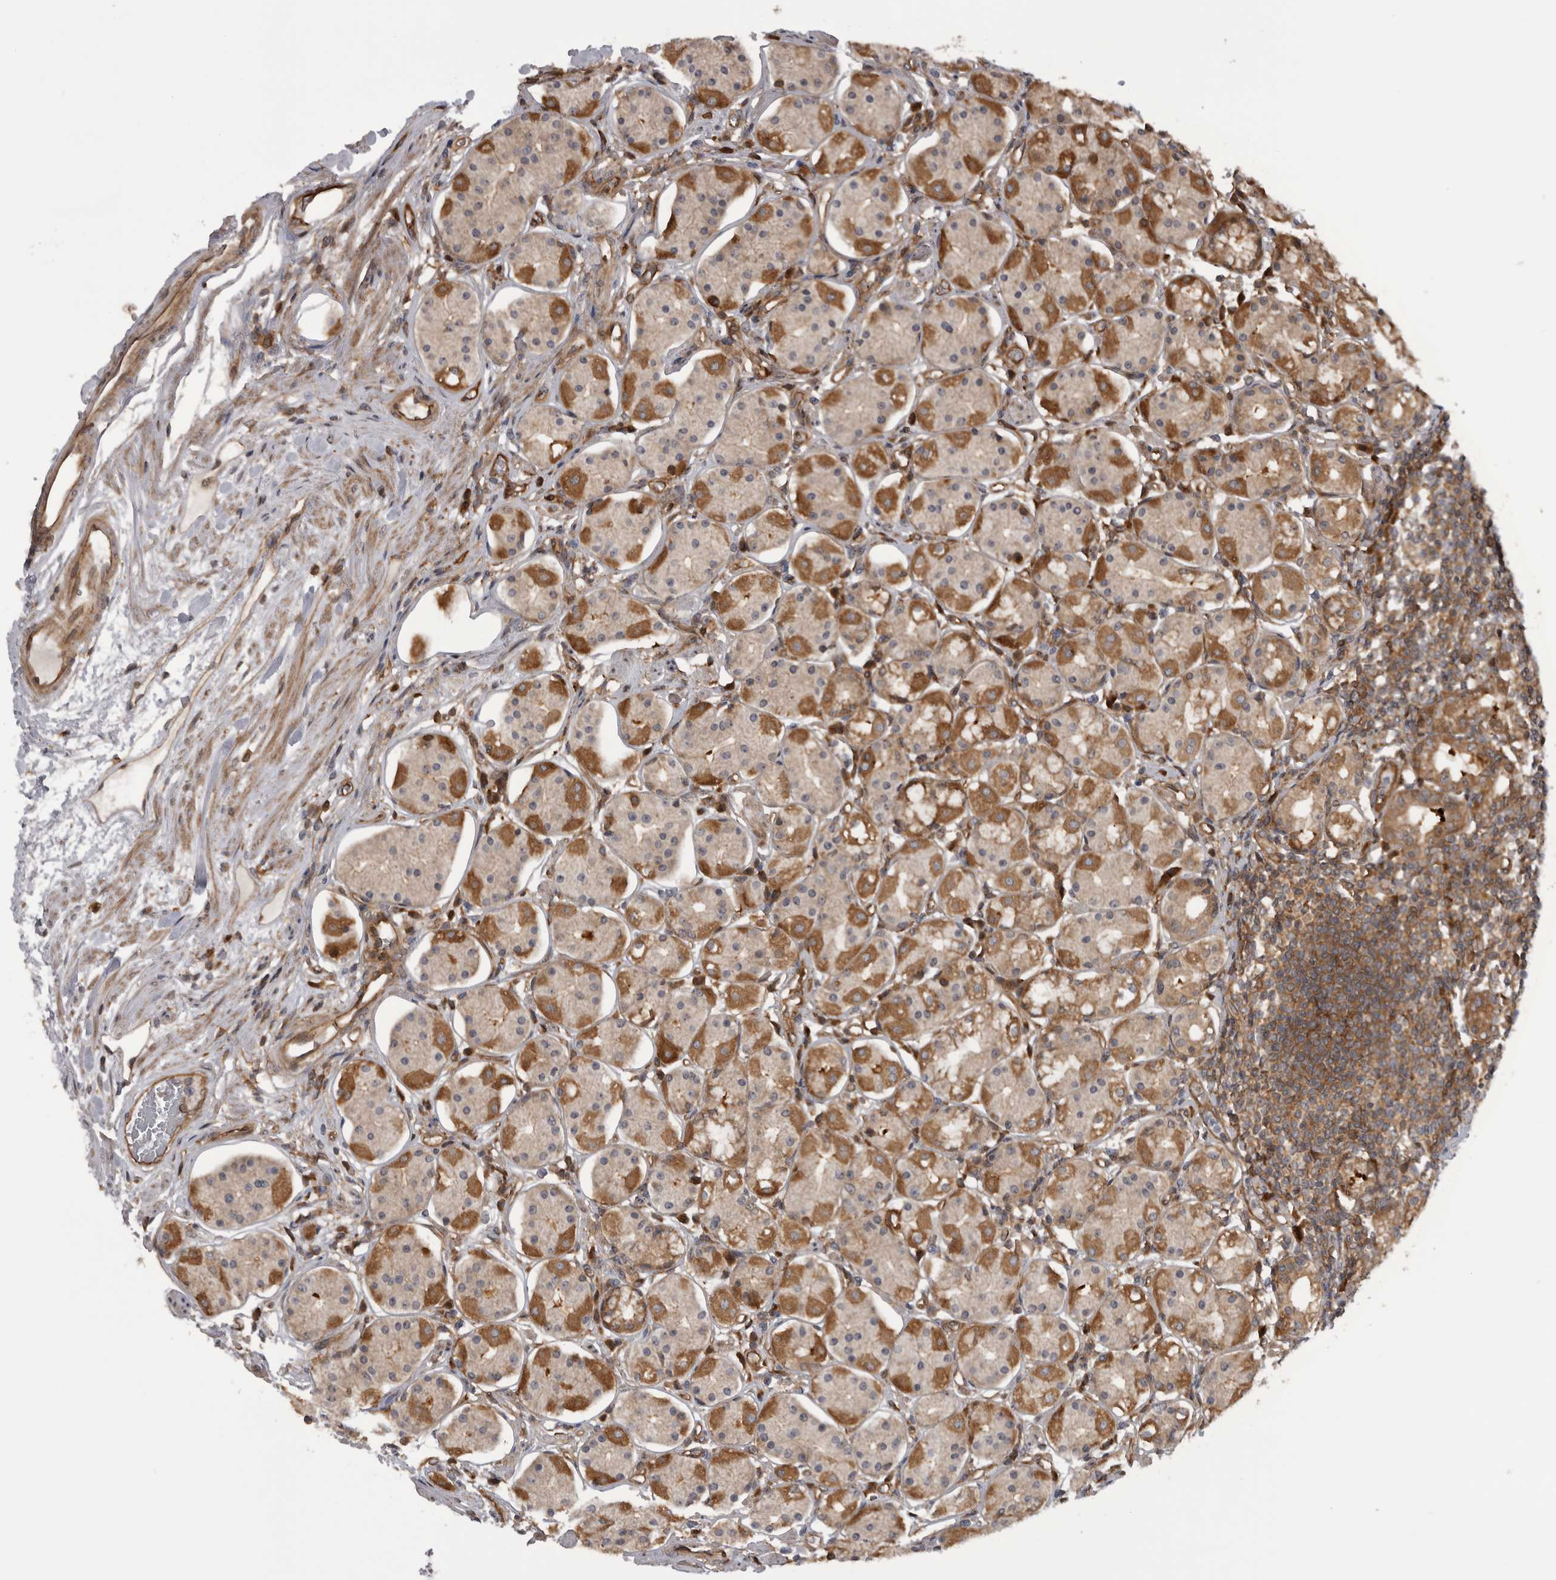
{"staining": {"intensity": "strong", "quantity": ">75%", "location": "cytoplasmic/membranous"}, "tissue": "stomach", "cell_type": "Glandular cells", "image_type": "normal", "snomed": [{"axis": "morphology", "description": "Normal tissue, NOS"}, {"axis": "topography", "description": "Stomach"}, {"axis": "topography", "description": "Stomach, lower"}], "caption": "Brown immunohistochemical staining in unremarkable human stomach demonstrates strong cytoplasmic/membranous staining in approximately >75% of glandular cells.", "gene": "RAB3GAP2", "patient": {"sex": "female", "age": 56}}